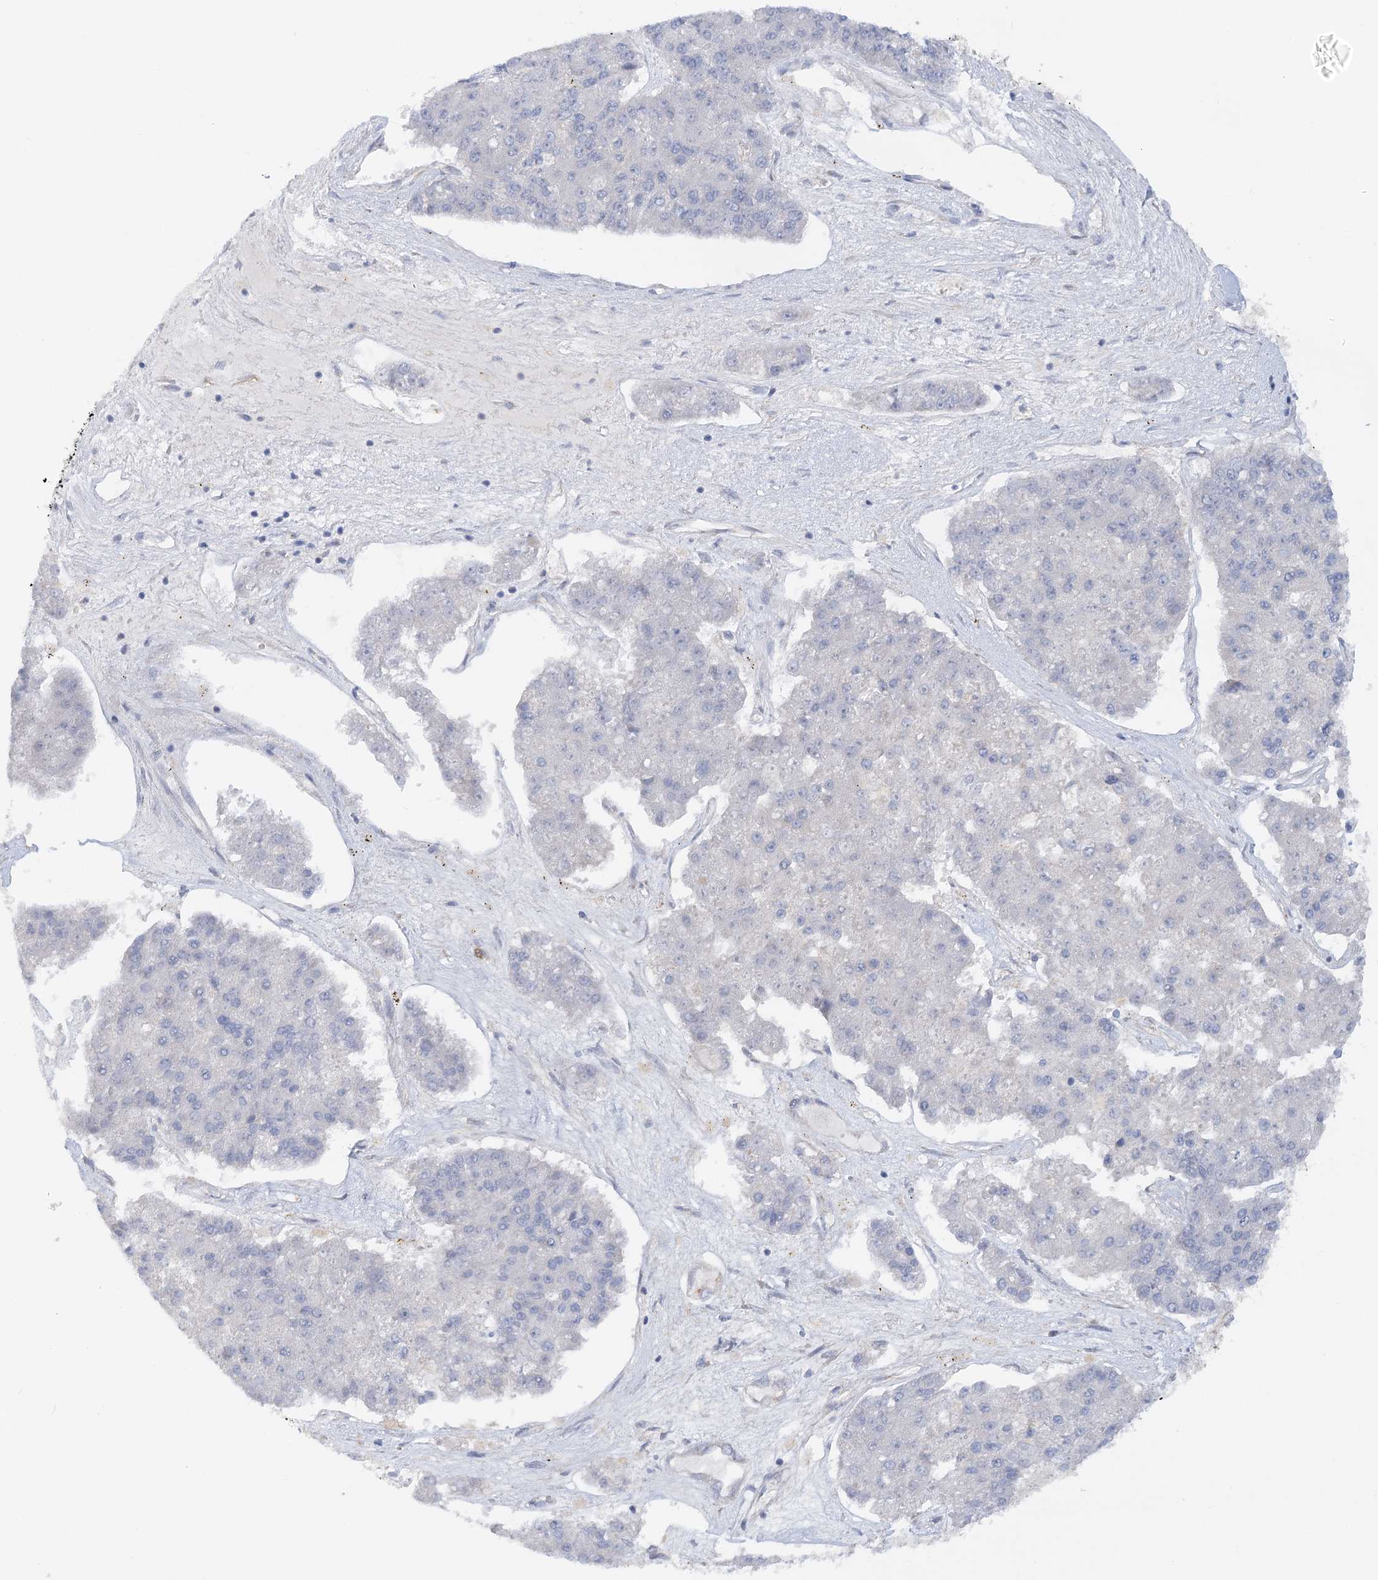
{"staining": {"intensity": "negative", "quantity": "none", "location": "none"}, "tissue": "pancreatic cancer", "cell_type": "Tumor cells", "image_type": "cancer", "snomed": [{"axis": "morphology", "description": "Adenocarcinoma, NOS"}, {"axis": "topography", "description": "Pancreas"}], "caption": "Immunohistochemical staining of adenocarcinoma (pancreatic) demonstrates no significant positivity in tumor cells. (DAB (3,3'-diaminobenzidine) IHC visualized using brightfield microscopy, high magnification).", "gene": "NELL2", "patient": {"sex": "male", "age": 50}}